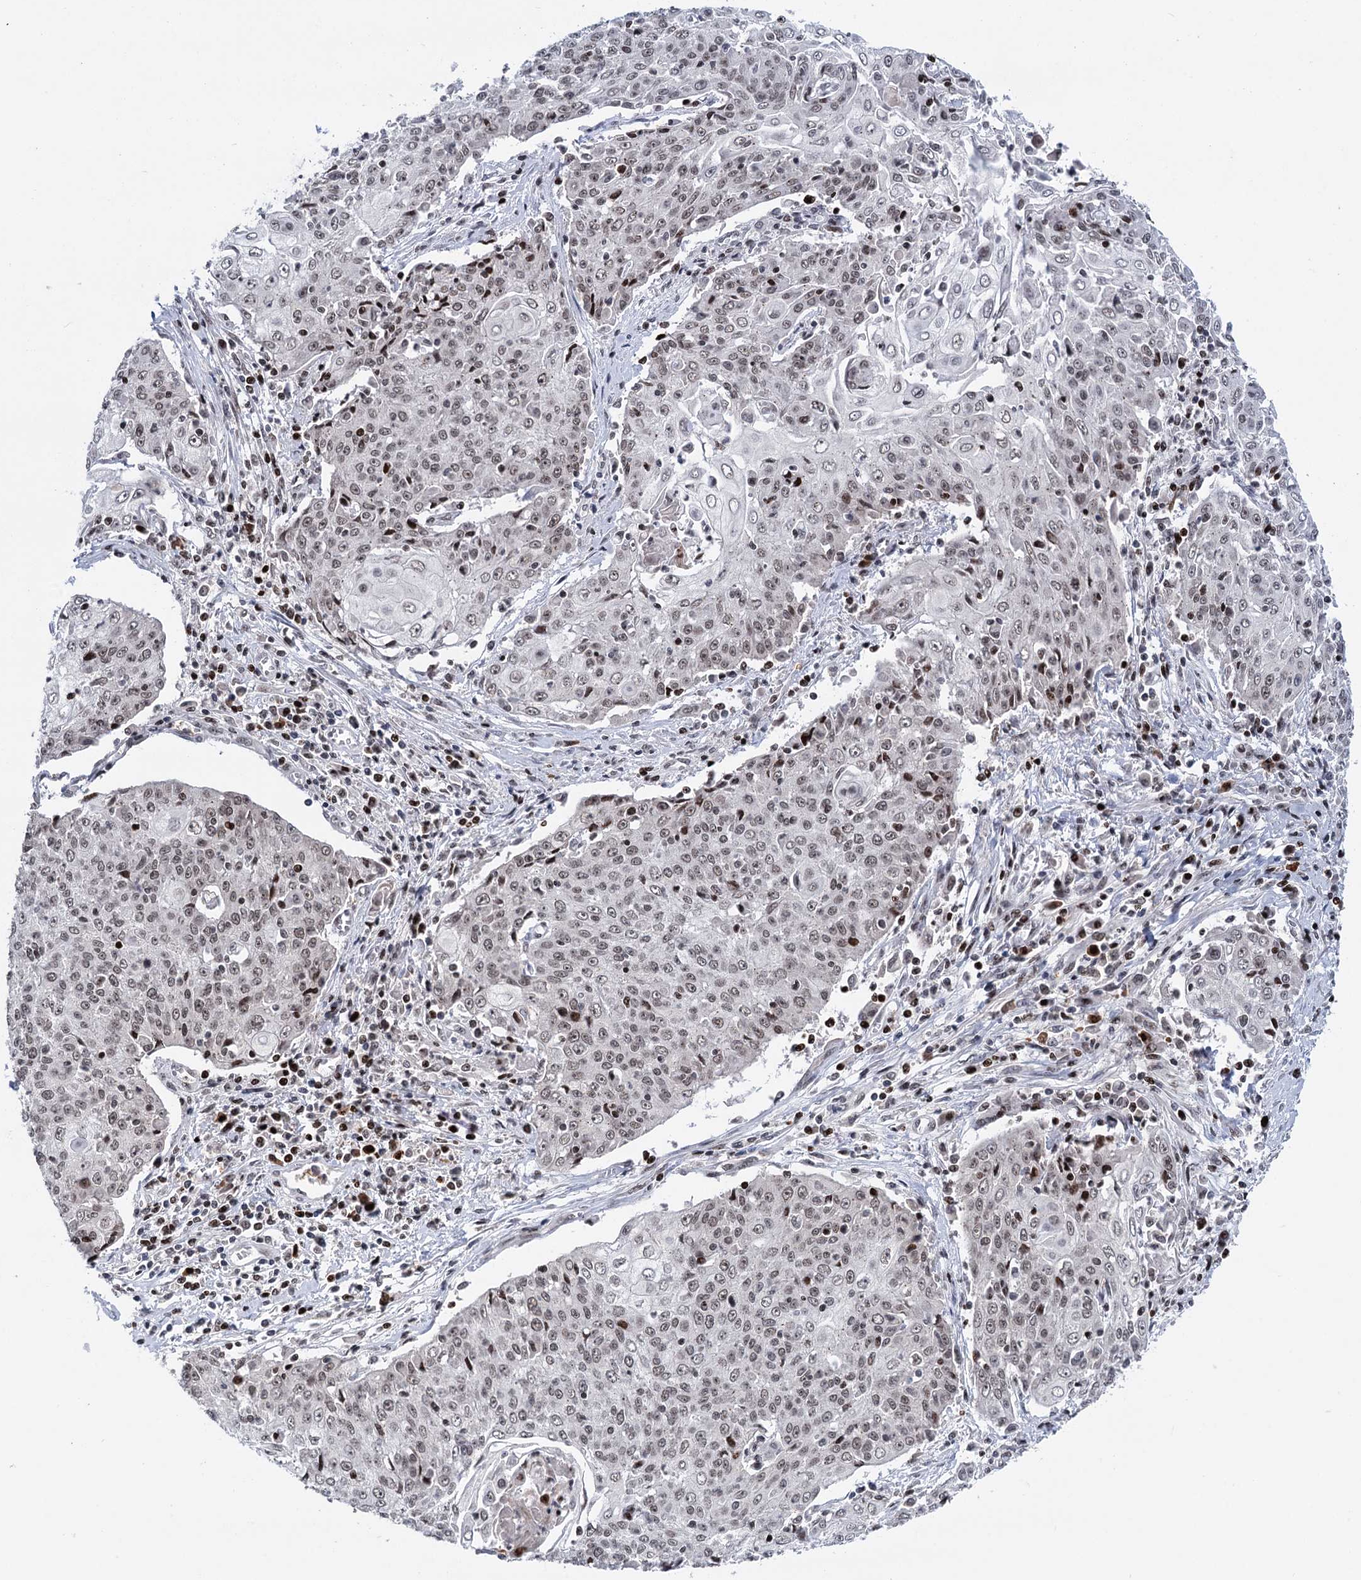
{"staining": {"intensity": "weak", "quantity": "<25%", "location": "nuclear"}, "tissue": "cervical cancer", "cell_type": "Tumor cells", "image_type": "cancer", "snomed": [{"axis": "morphology", "description": "Squamous cell carcinoma, NOS"}, {"axis": "topography", "description": "Cervix"}], "caption": "Immunohistochemistry (IHC) of human cervical cancer demonstrates no positivity in tumor cells. (Stains: DAB IHC with hematoxylin counter stain, Microscopy: brightfield microscopy at high magnification).", "gene": "ZCCHC10", "patient": {"sex": "female", "age": 48}}